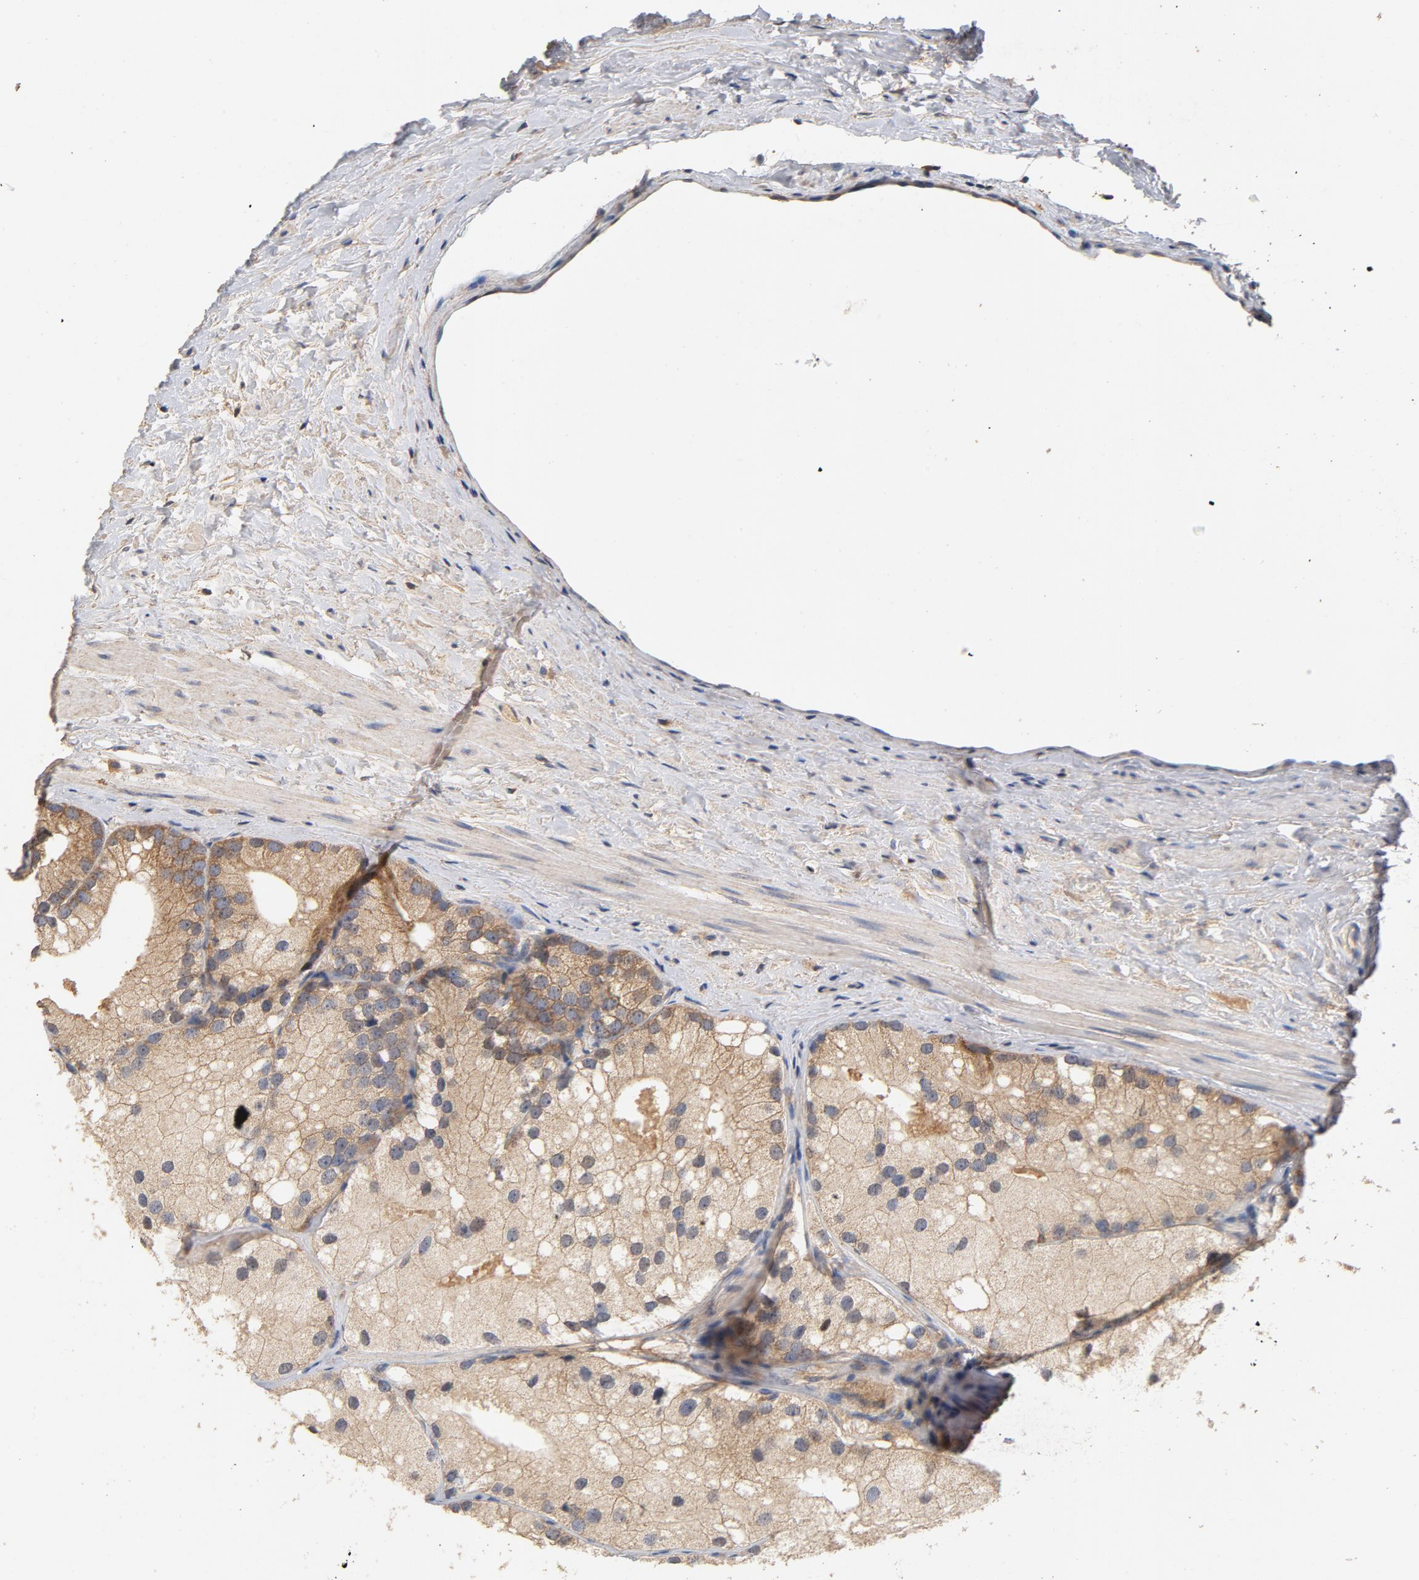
{"staining": {"intensity": "moderate", "quantity": ">75%", "location": "cytoplasmic/membranous"}, "tissue": "prostate cancer", "cell_type": "Tumor cells", "image_type": "cancer", "snomed": [{"axis": "morphology", "description": "Adenocarcinoma, Low grade"}, {"axis": "topography", "description": "Prostate"}], "caption": "This is a photomicrograph of immunohistochemistry staining of prostate cancer (low-grade adenocarcinoma), which shows moderate positivity in the cytoplasmic/membranous of tumor cells.", "gene": "DDX6", "patient": {"sex": "male", "age": 69}}